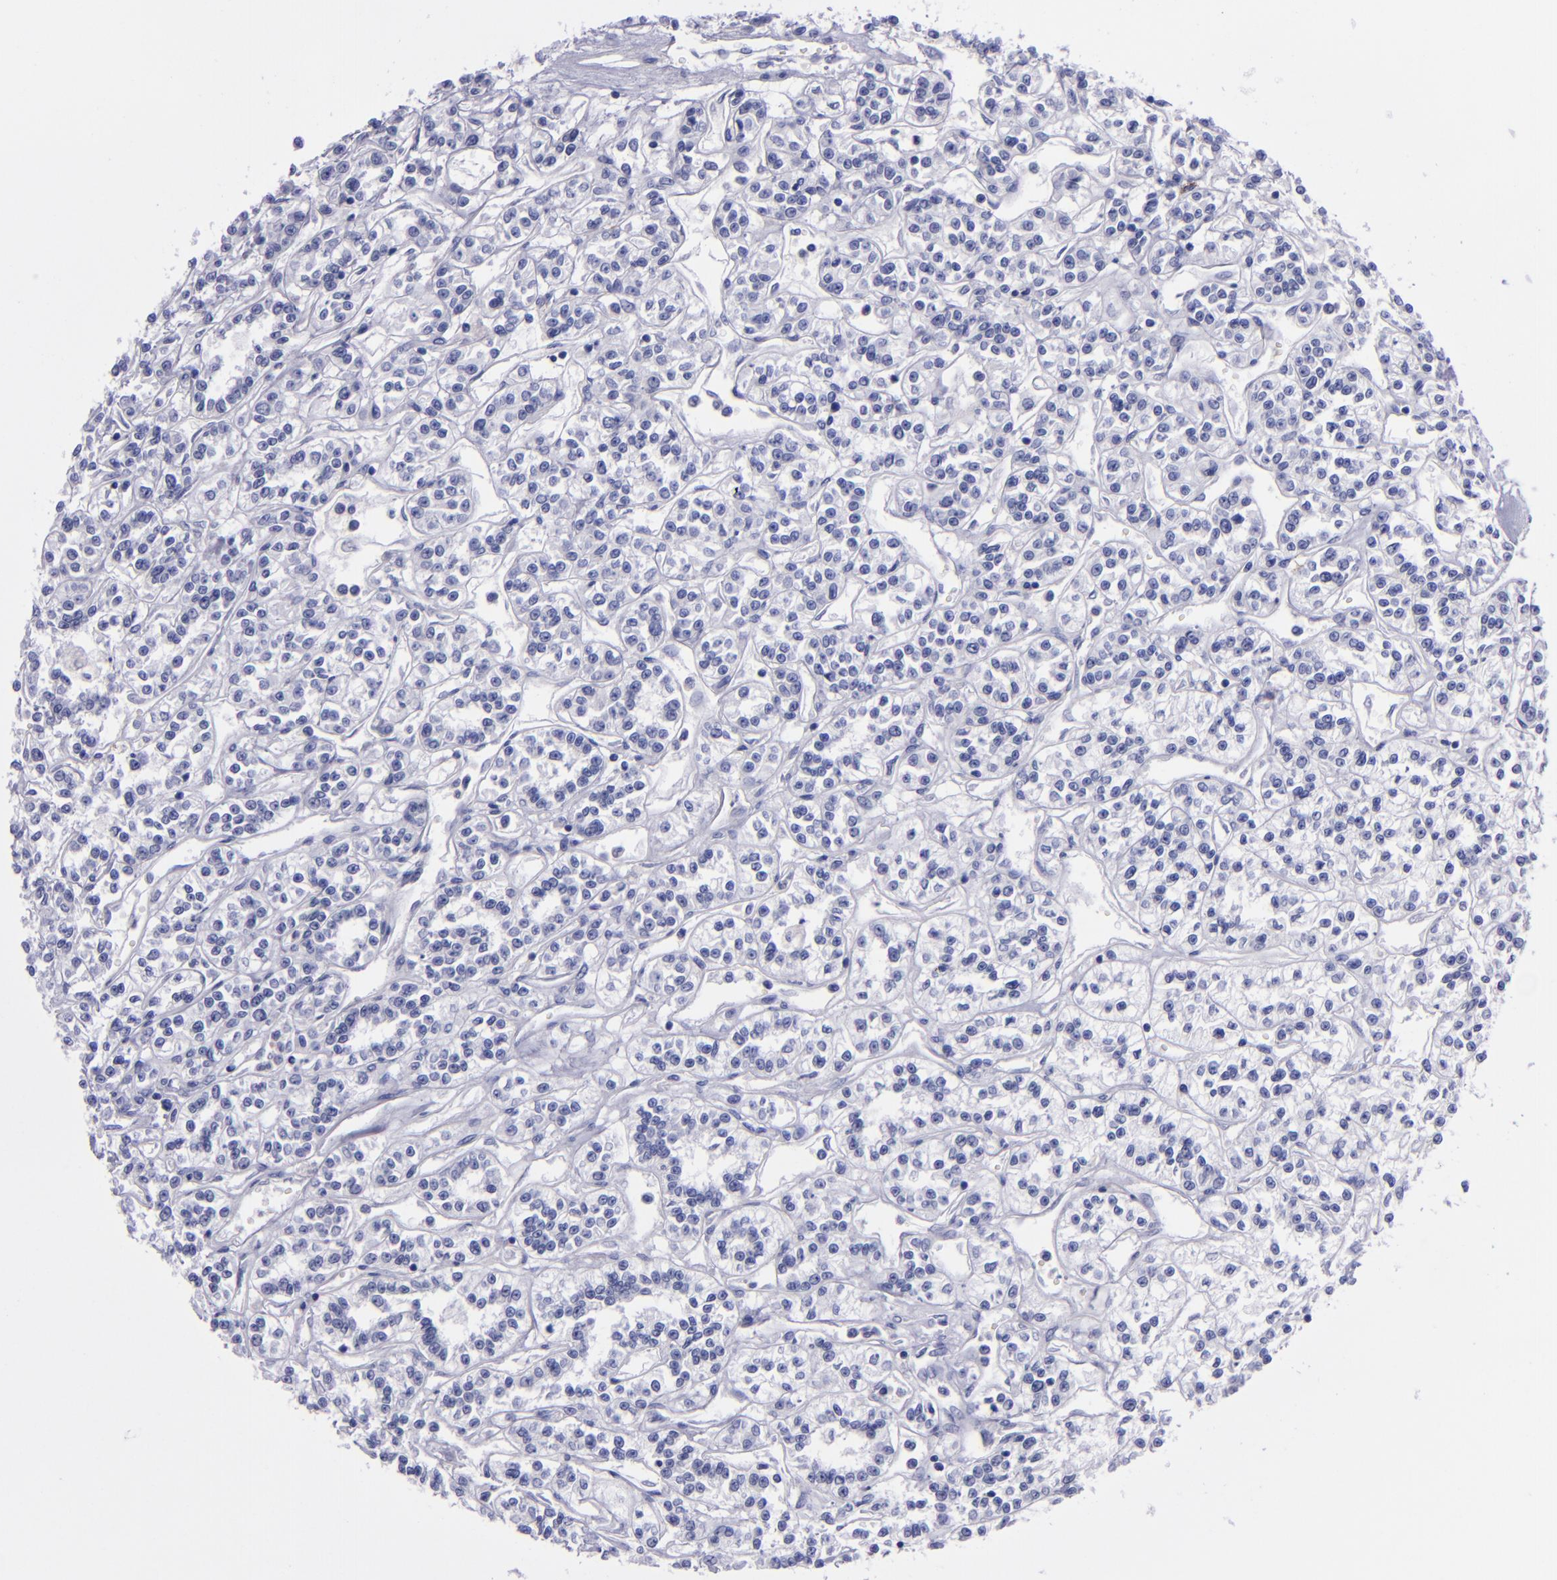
{"staining": {"intensity": "negative", "quantity": "none", "location": "none"}, "tissue": "renal cancer", "cell_type": "Tumor cells", "image_type": "cancer", "snomed": [{"axis": "morphology", "description": "Adenocarcinoma, NOS"}, {"axis": "topography", "description": "Kidney"}], "caption": "Tumor cells are negative for brown protein staining in renal cancer (adenocarcinoma).", "gene": "CD37", "patient": {"sex": "female", "age": 76}}